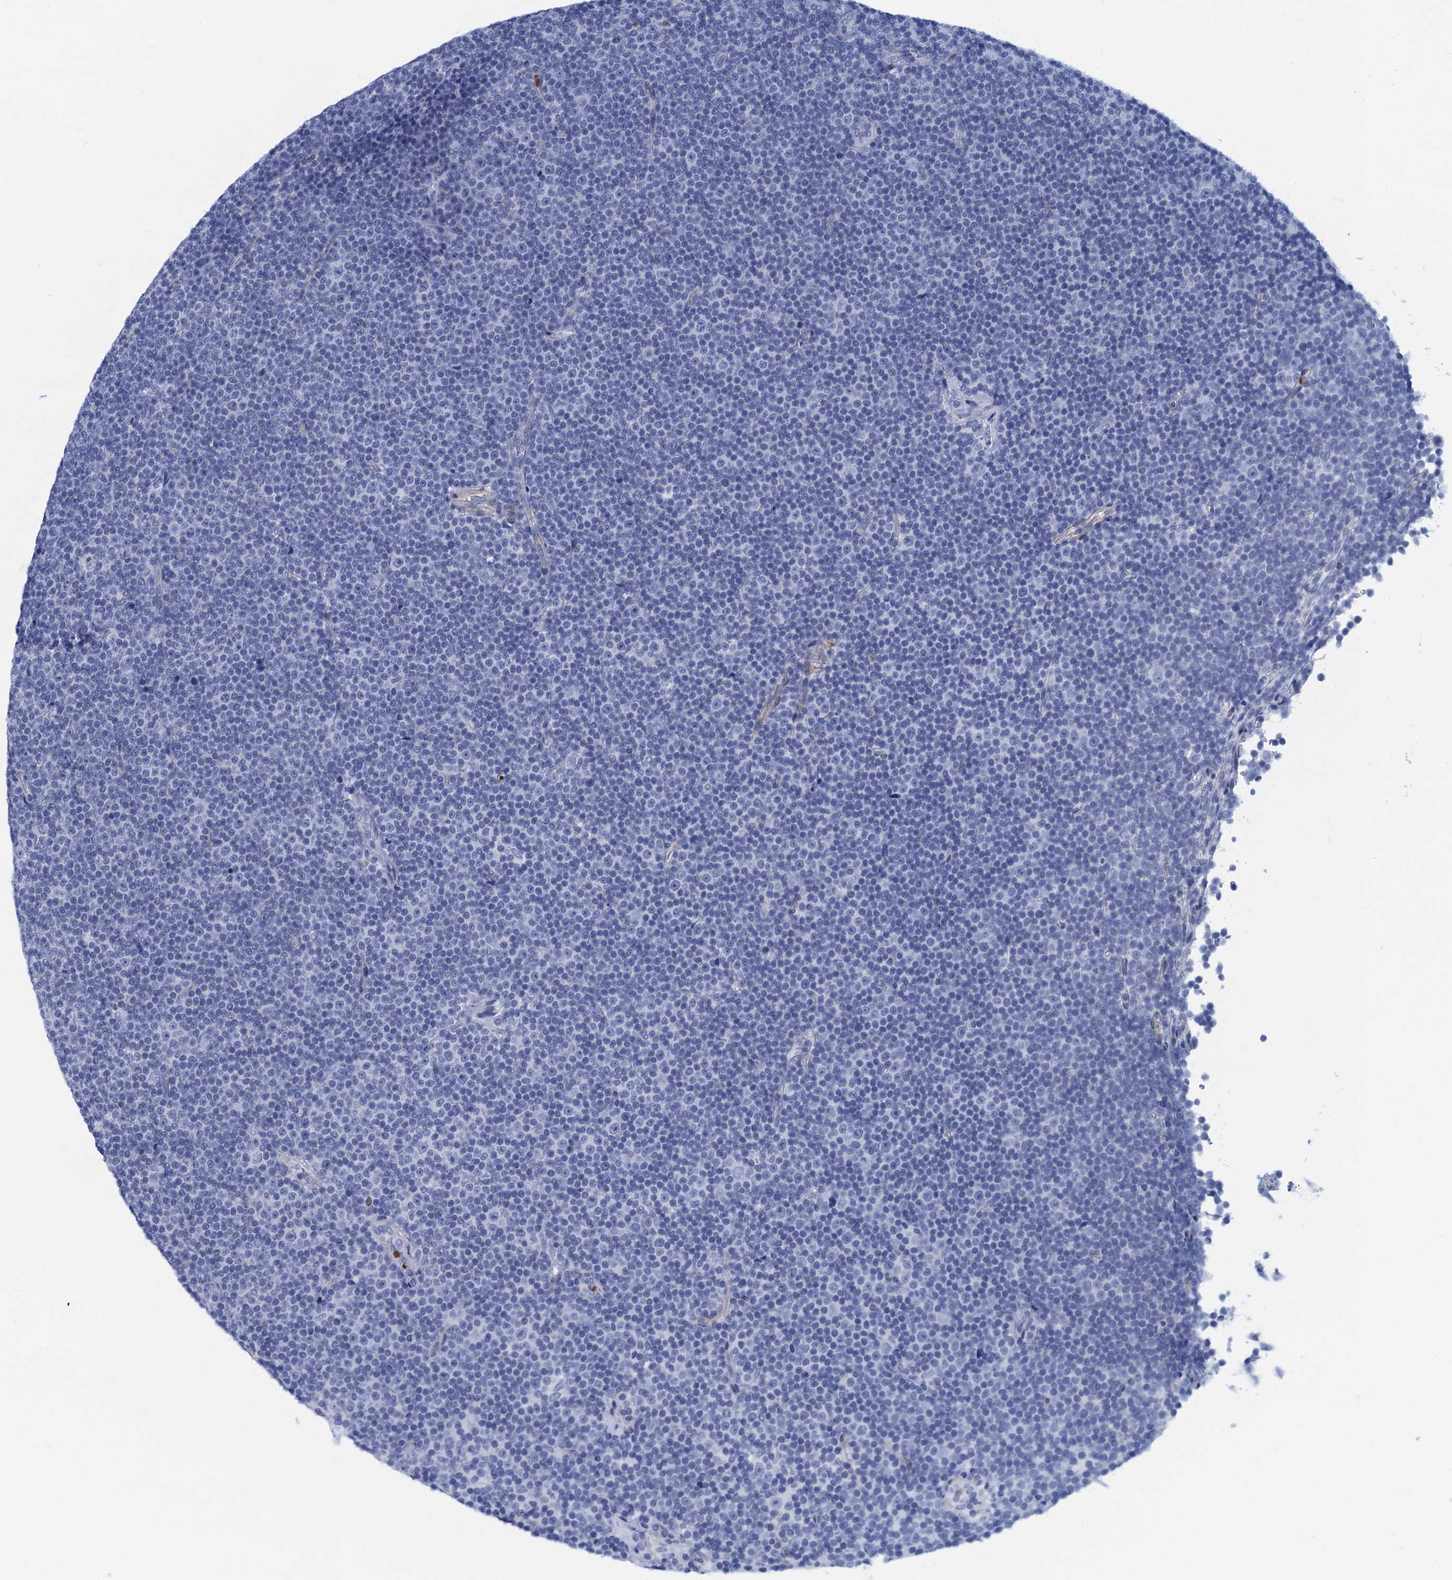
{"staining": {"intensity": "negative", "quantity": "none", "location": "none"}, "tissue": "lymphoma", "cell_type": "Tumor cells", "image_type": "cancer", "snomed": [{"axis": "morphology", "description": "Malignant lymphoma, non-Hodgkin's type, Low grade"}, {"axis": "topography", "description": "Lymph node"}], "caption": "An IHC micrograph of malignant lymphoma, non-Hodgkin's type (low-grade) is shown. There is no staining in tumor cells of malignant lymphoma, non-Hodgkin's type (low-grade). The staining is performed using DAB brown chromogen with nuclei counter-stained in using hematoxylin.", "gene": "RHCG", "patient": {"sex": "female", "age": 67}}